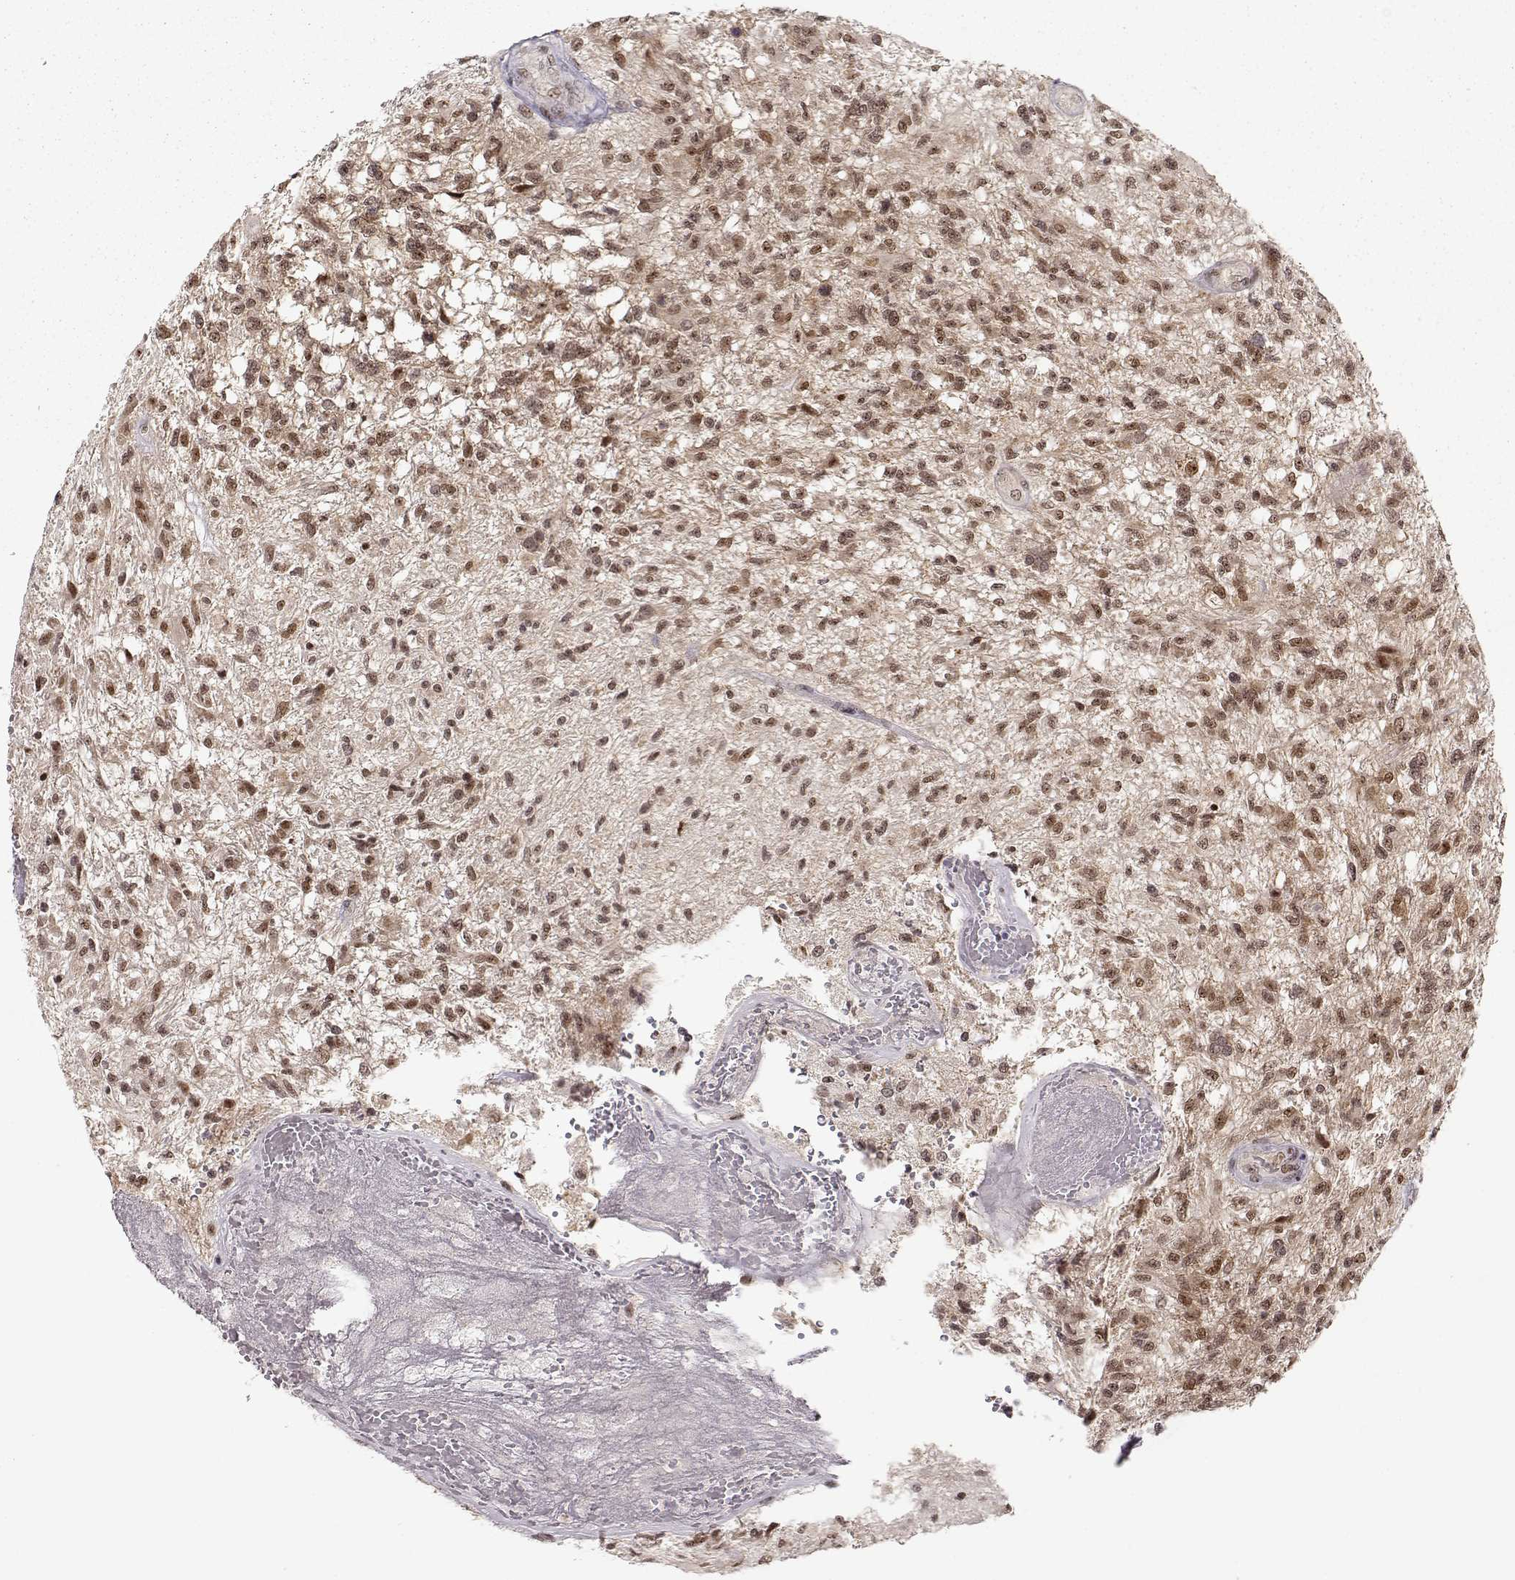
{"staining": {"intensity": "moderate", "quantity": ">75%", "location": "nuclear"}, "tissue": "glioma", "cell_type": "Tumor cells", "image_type": "cancer", "snomed": [{"axis": "morphology", "description": "Glioma, malignant, High grade"}, {"axis": "topography", "description": "Brain"}], "caption": "A photomicrograph showing moderate nuclear positivity in about >75% of tumor cells in glioma, as visualized by brown immunohistochemical staining.", "gene": "CSNK2A1", "patient": {"sex": "male", "age": 56}}